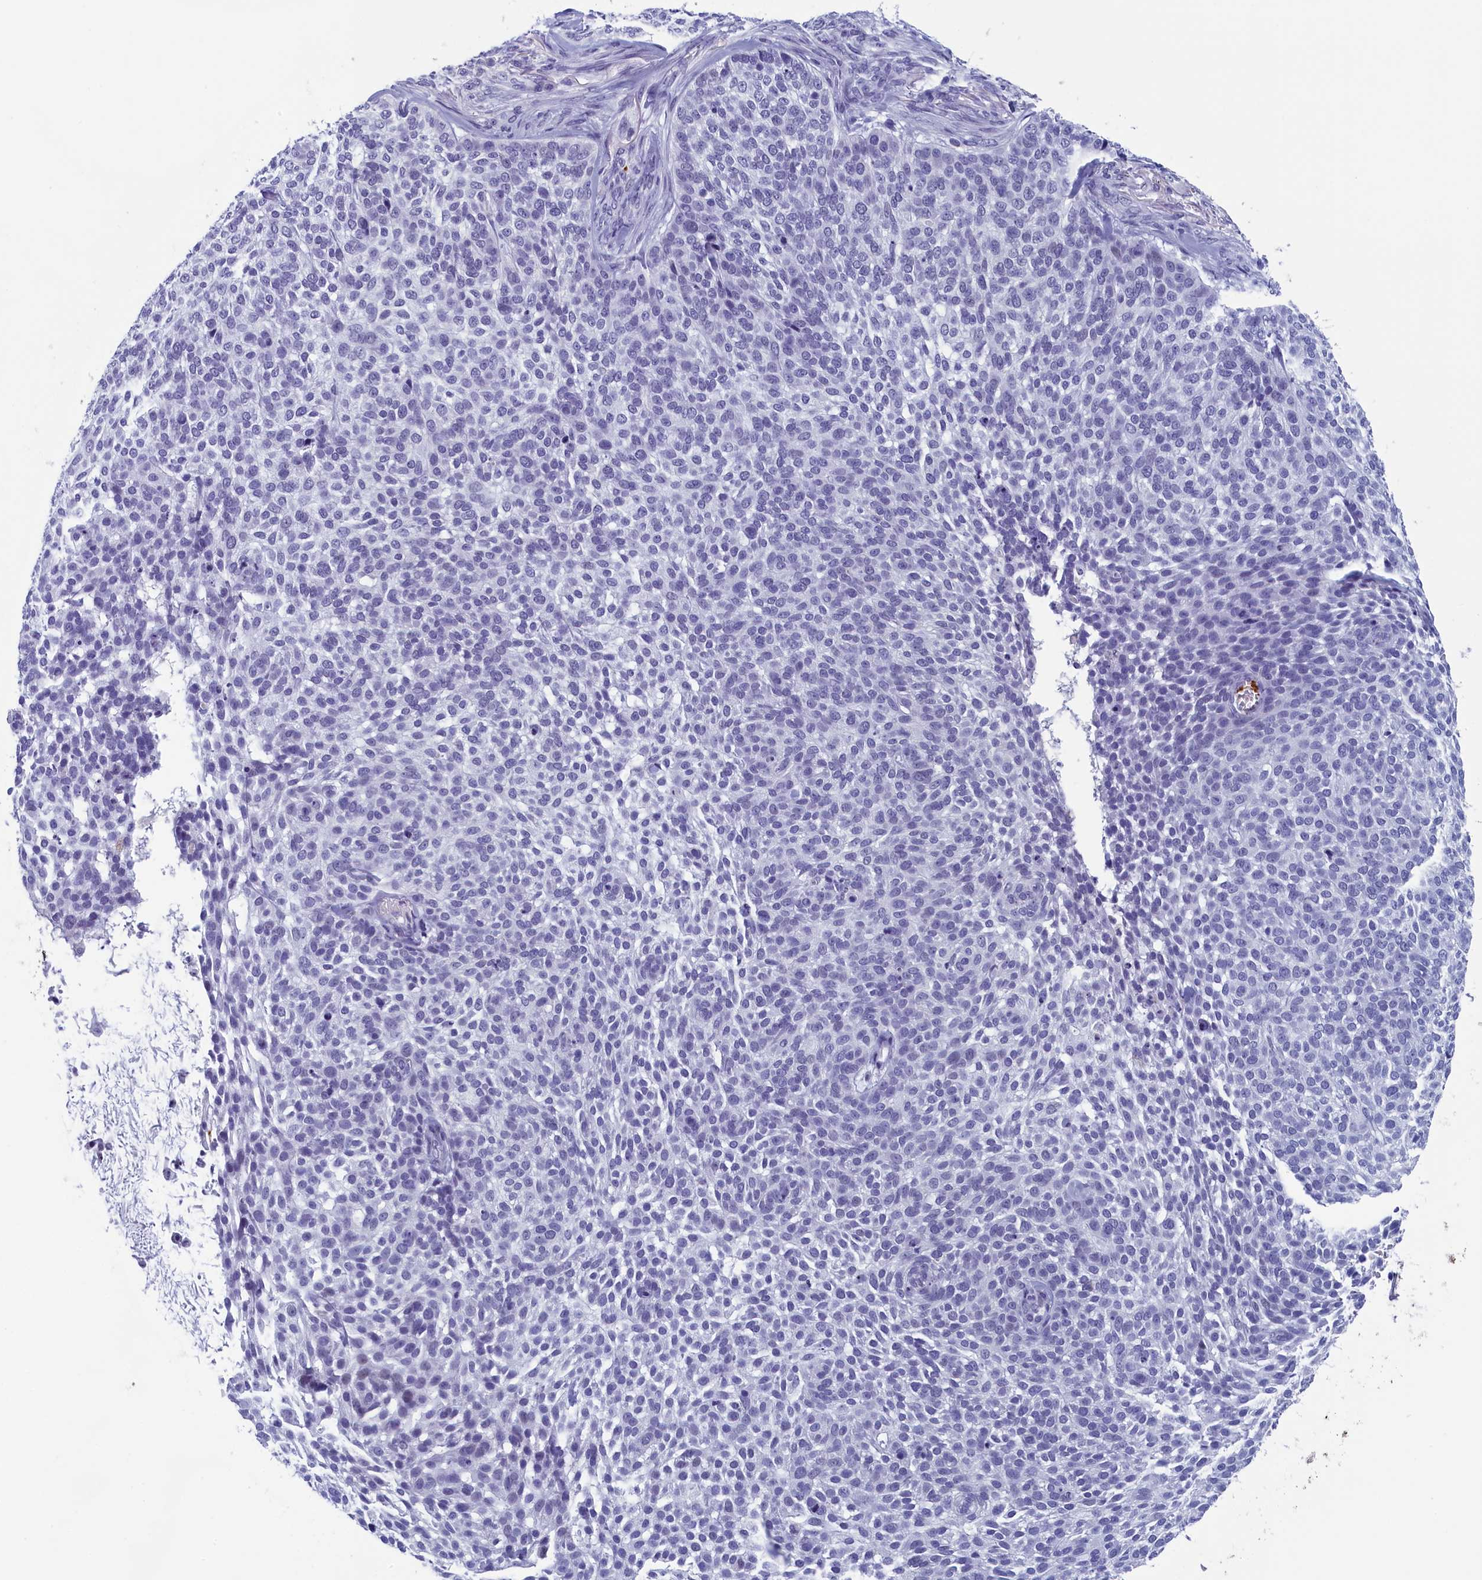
{"staining": {"intensity": "negative", "quantity": "none", "location": "none"}, "tissue": "skin cancer", "cell_type": "Tumor cells", "image_type": "cancer", "snomed": [{"axis": "morphology", "description": "Basal cell carcinoma"}, {"axis": "topography", "description": "Skin"}], "caption": "Immunohistochemistry micrograph of neoplastic tissue: basal cell carcinoma (skin) stained with DAB reveals no significant protein staining in tumor cells.", "gene": "AIFM2", "patient": {"sex": "female", "age": 64}}